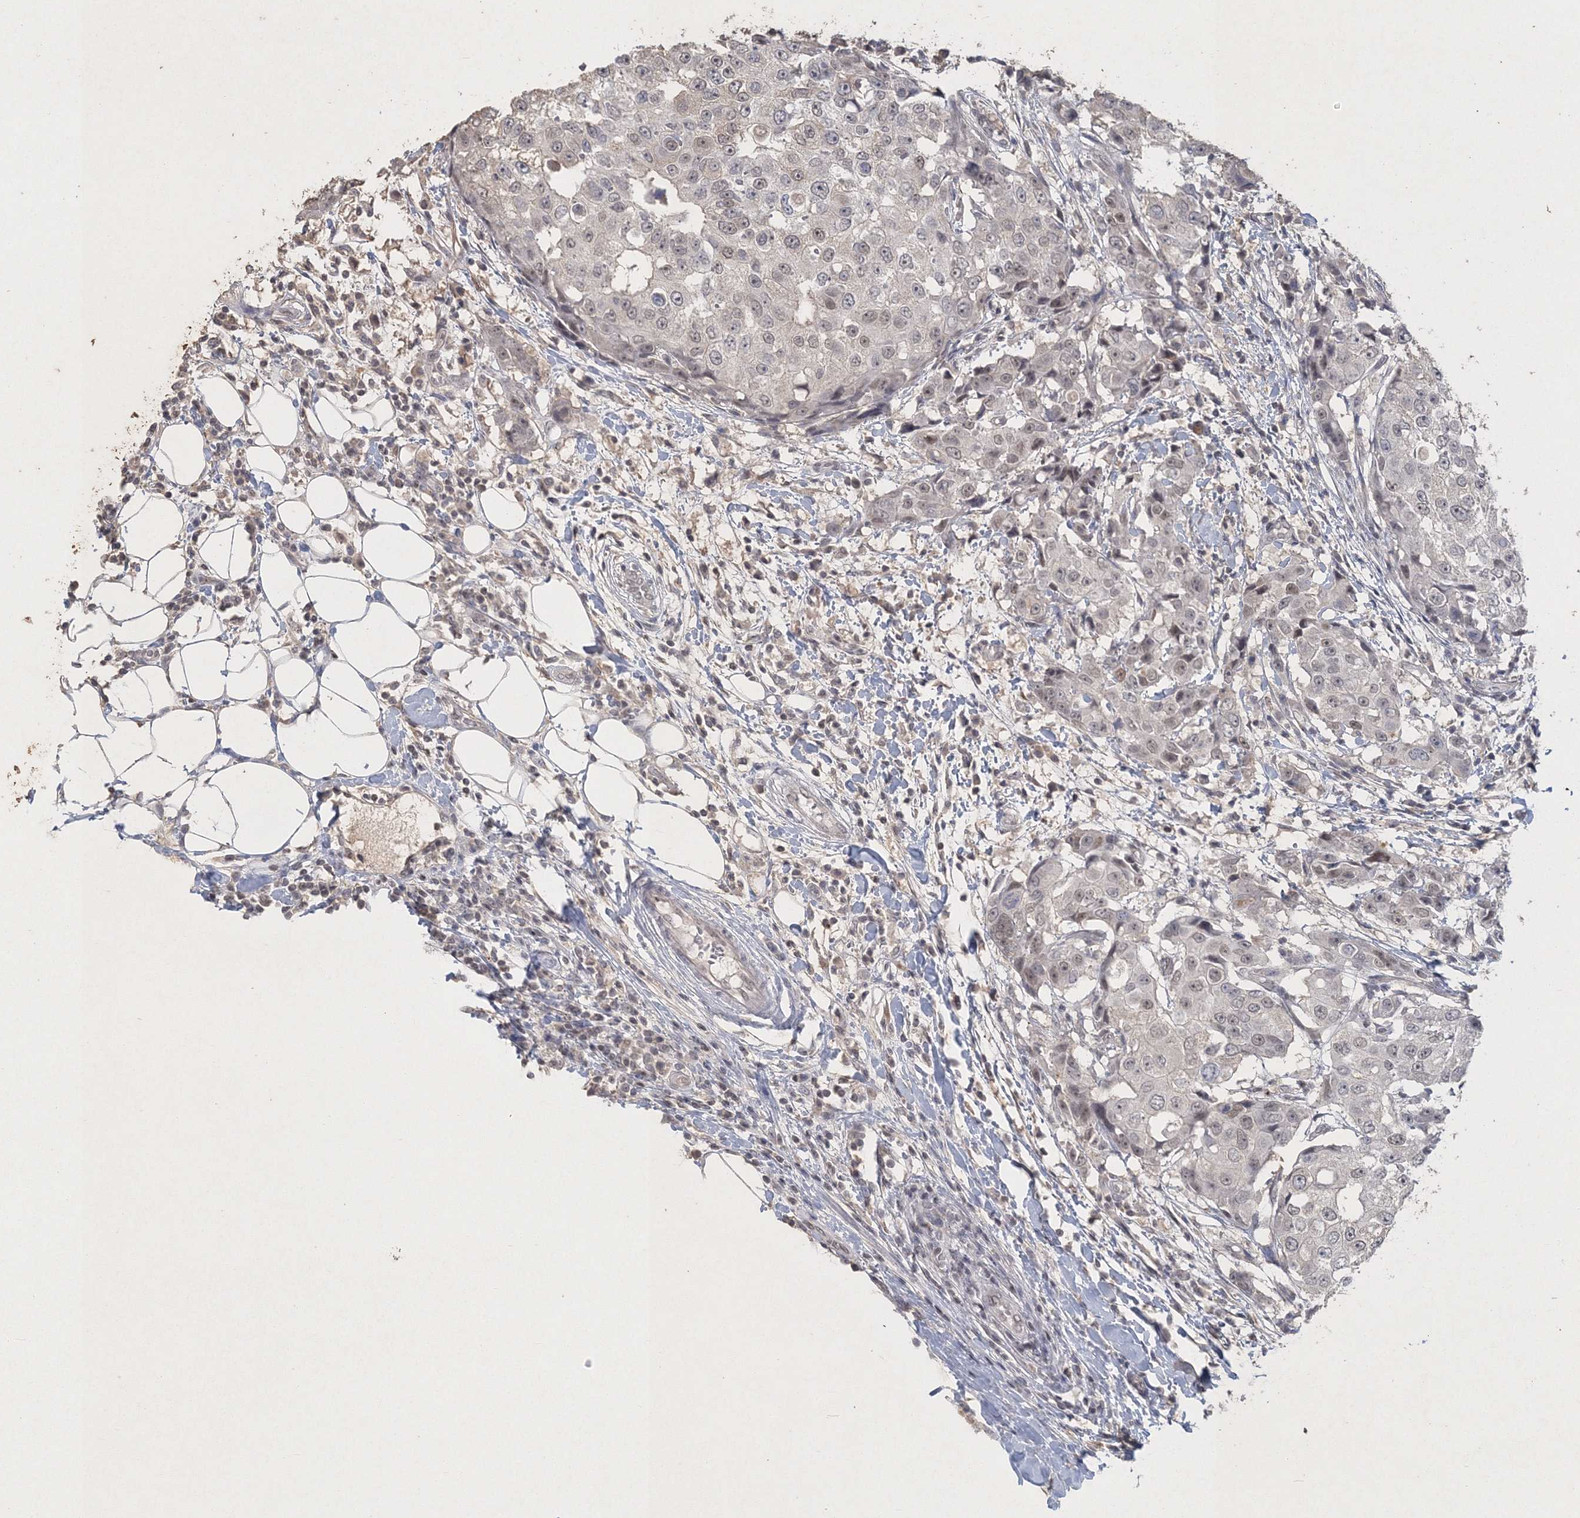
{"staining": {"intensity": "weak", "quantity": "<25%", "location": "nuclear"}, "tissue": "breast cancer", "cell_type": "Tumor cells", "image_type": "cancer", "snomed": [{"axis": "morphology", "description": "Duct carcinoma"}, {"axis": "topography", "description": "Breast"}], "caption": "Immunohistochemistry micrograph of neoplastic tissue: human breast cancer (intraductal carcinoma) stained with DAB reveals no significant protein expression in tumor cells.", "gene": "UIMC1", "patient": {"sex": "female", "age": 27}}